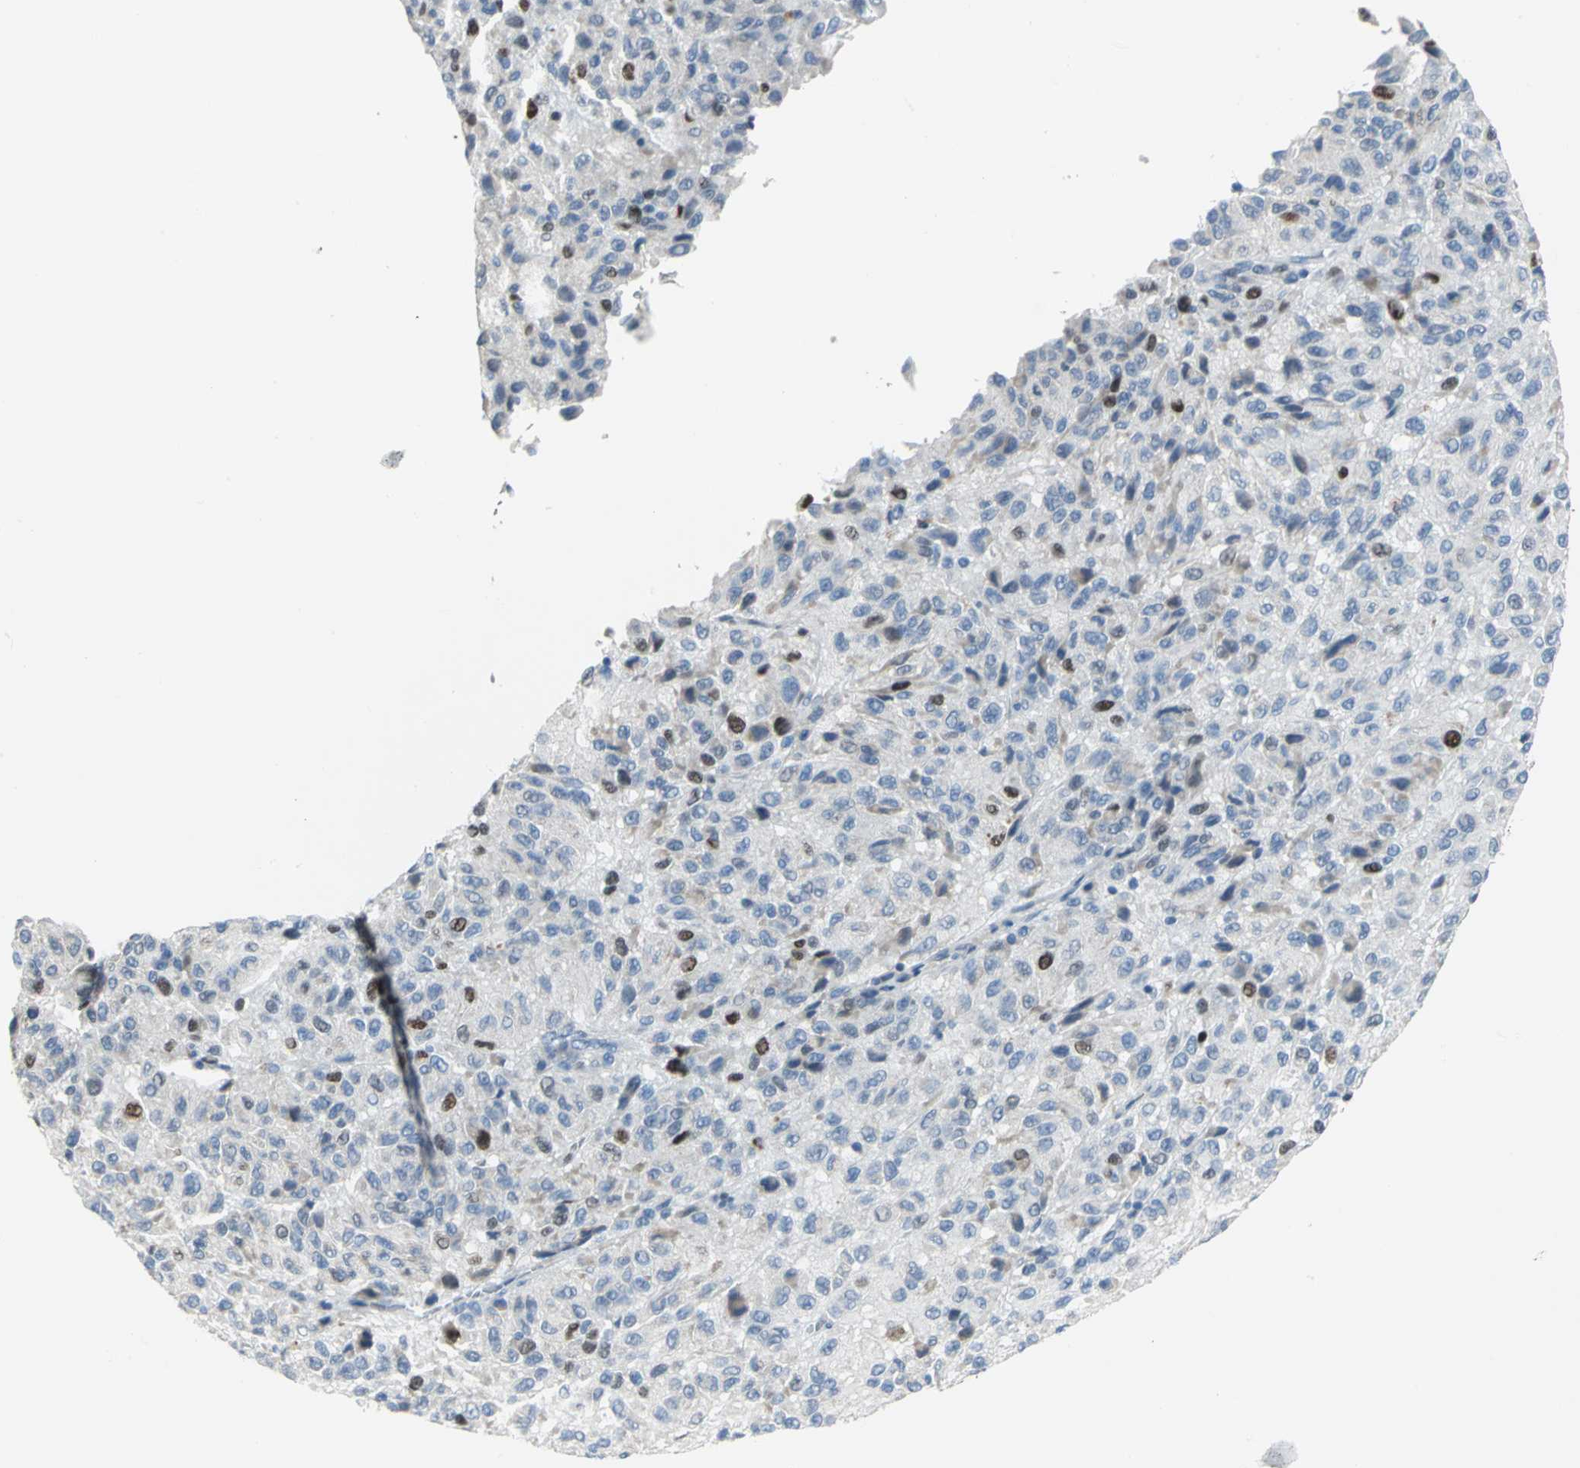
{"staining": {"intensity": "strong", "quantity": "<25%", "location": "nuclear"}, "tissue": "melanoma", "cell_type": "Tumor cells", "image_type": "cancer", "snomed": [{"axis": "morphology", "description": "Malignant melanoma, Metastatic site"}, {"axis": "topography", "description": "Lung"}], "caption": "Tumor cells display medium levels of strong nuclear staining in approximately <25% of cells in human melanoma.", "gene": "MCM4", "patient": {"sex": "male", "age": 64}}